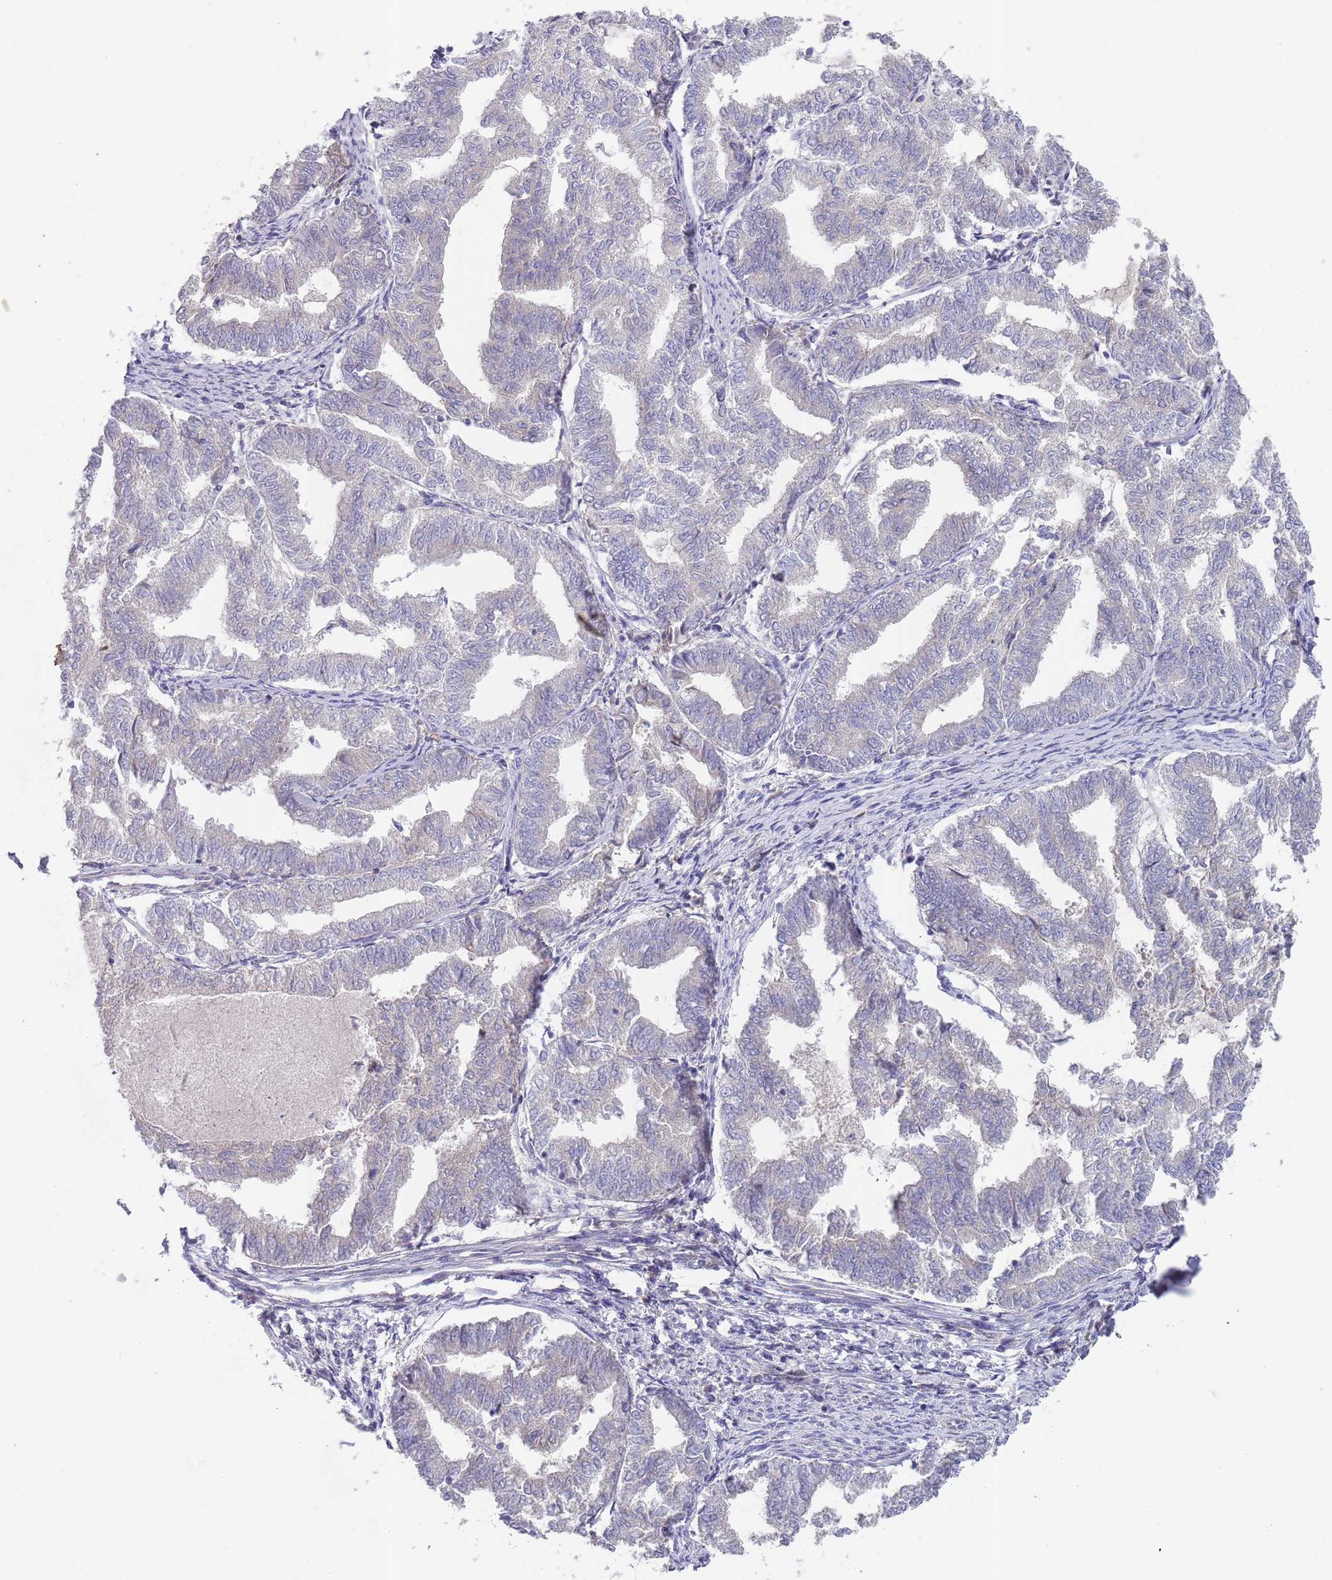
{"staining": {"intensity": "negative", "quantity": "none", "location": "none"}, "tissue": "endometrial cancer", "cell_type": "Tumor cells", "image_type": "cancer", "snomed": [{"axis": "morphology", "description": "Adenocarcinoma, NOS"}, {"axis": "topography", "description": "Endometrium"}], "caption": "IHC photomicrograph of neoplastic tissue: endometrial adenocarcinoma stained with DAB shows no significant protein staining in tumor cells.", "gene": "PRAC1", "patient": {"sex": "female", "age": 79}}